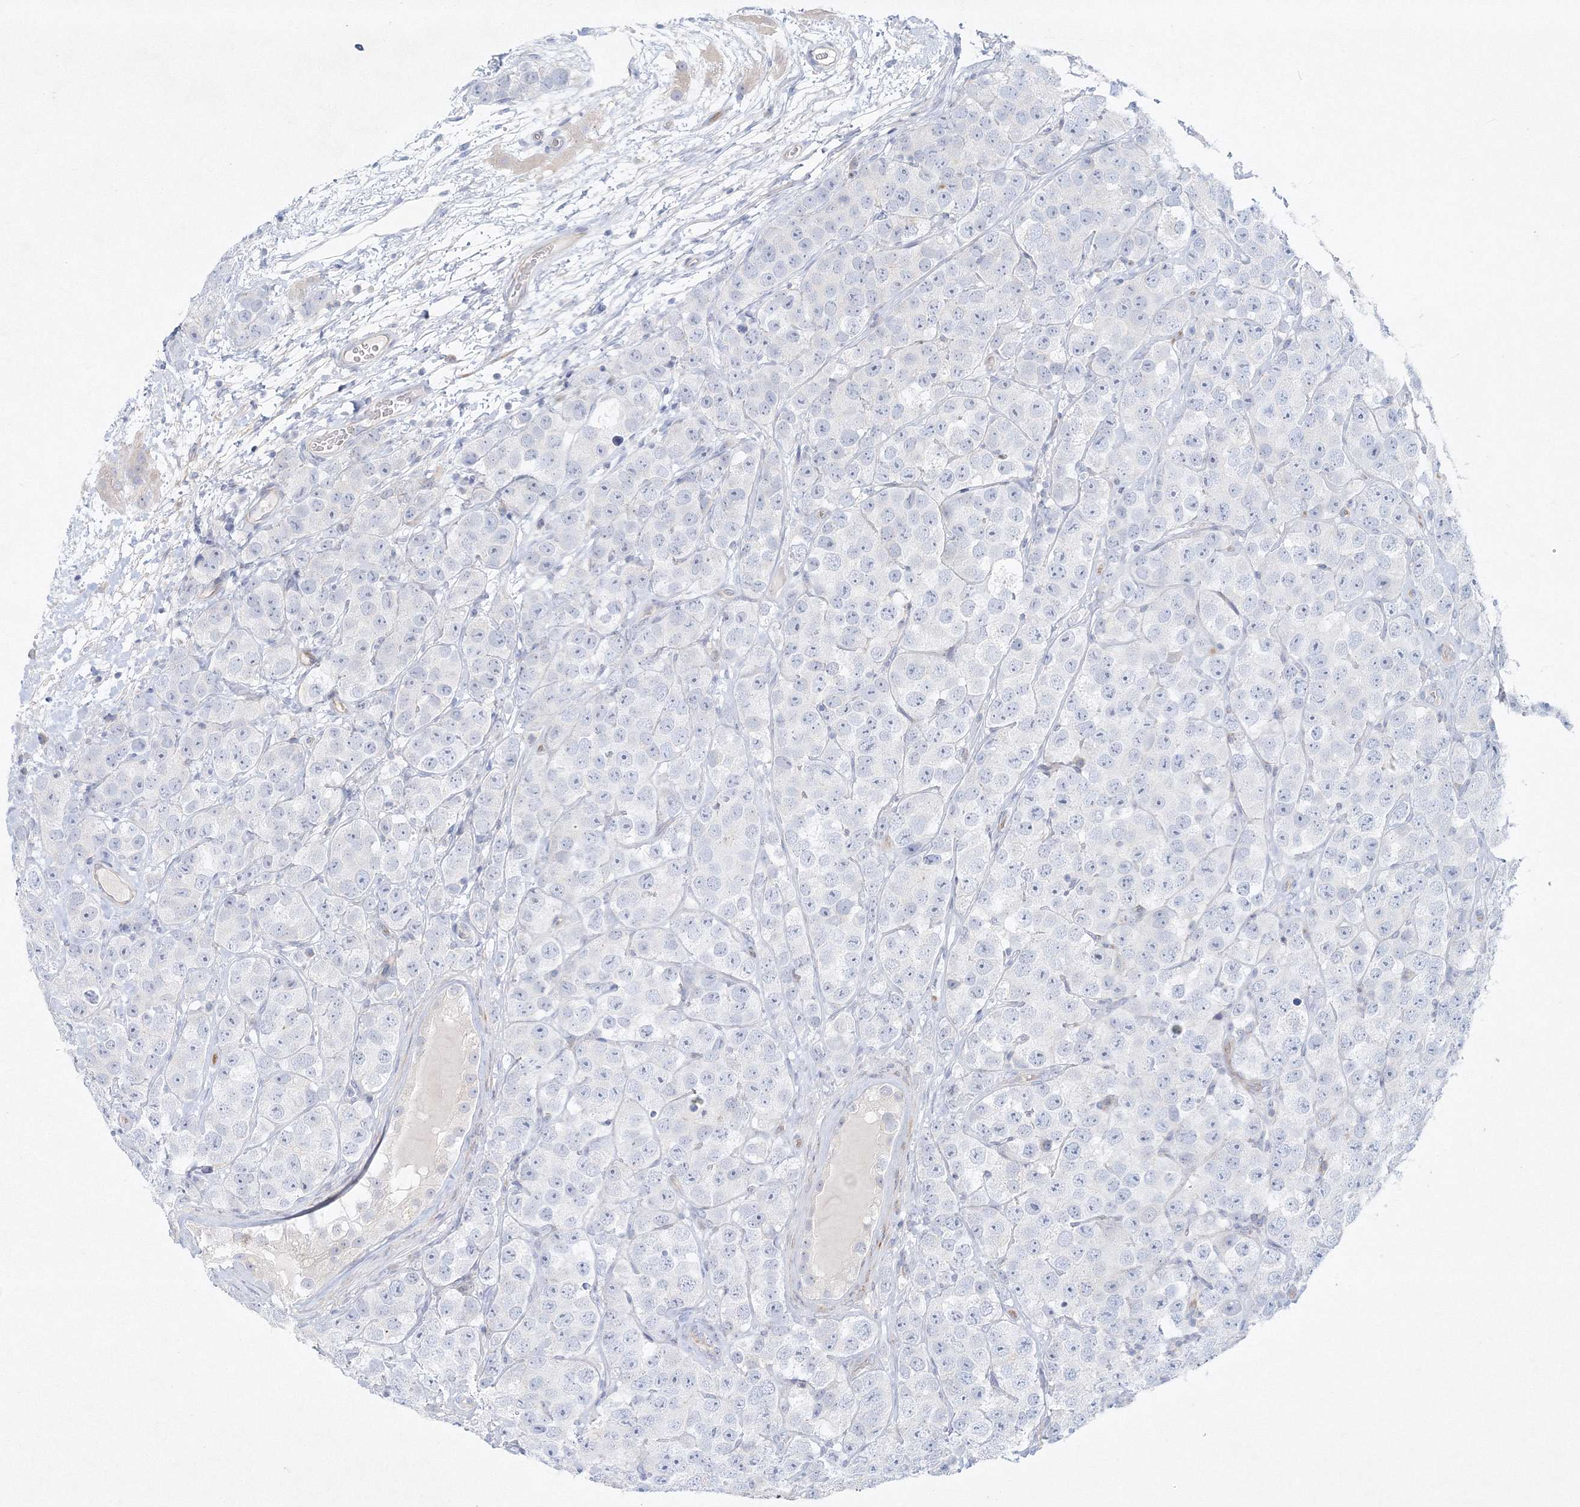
{"staining": {"intensity": "negative", "quantity": "none", "location": "none"}, "tissue": "testis cancer", "cell_type": "Tumor cells", "image_type": "cancer", "snomed": [{"axis": "morphology", "description": "Seminoma, NOS"}, {"axis": "topography", "description": "Testis"}], "caption": "A histopathology image of testis cancer (seminoma) stained for a protein shows no brown staining in tumor cells. The staining is performed using DAB (3,3'-diaminobenzidine) brown chromogen with nuclei counter-stained in using hematoxylin.", "gene": "DNAH1", "patient": {"sex": "male", "age": 28}}